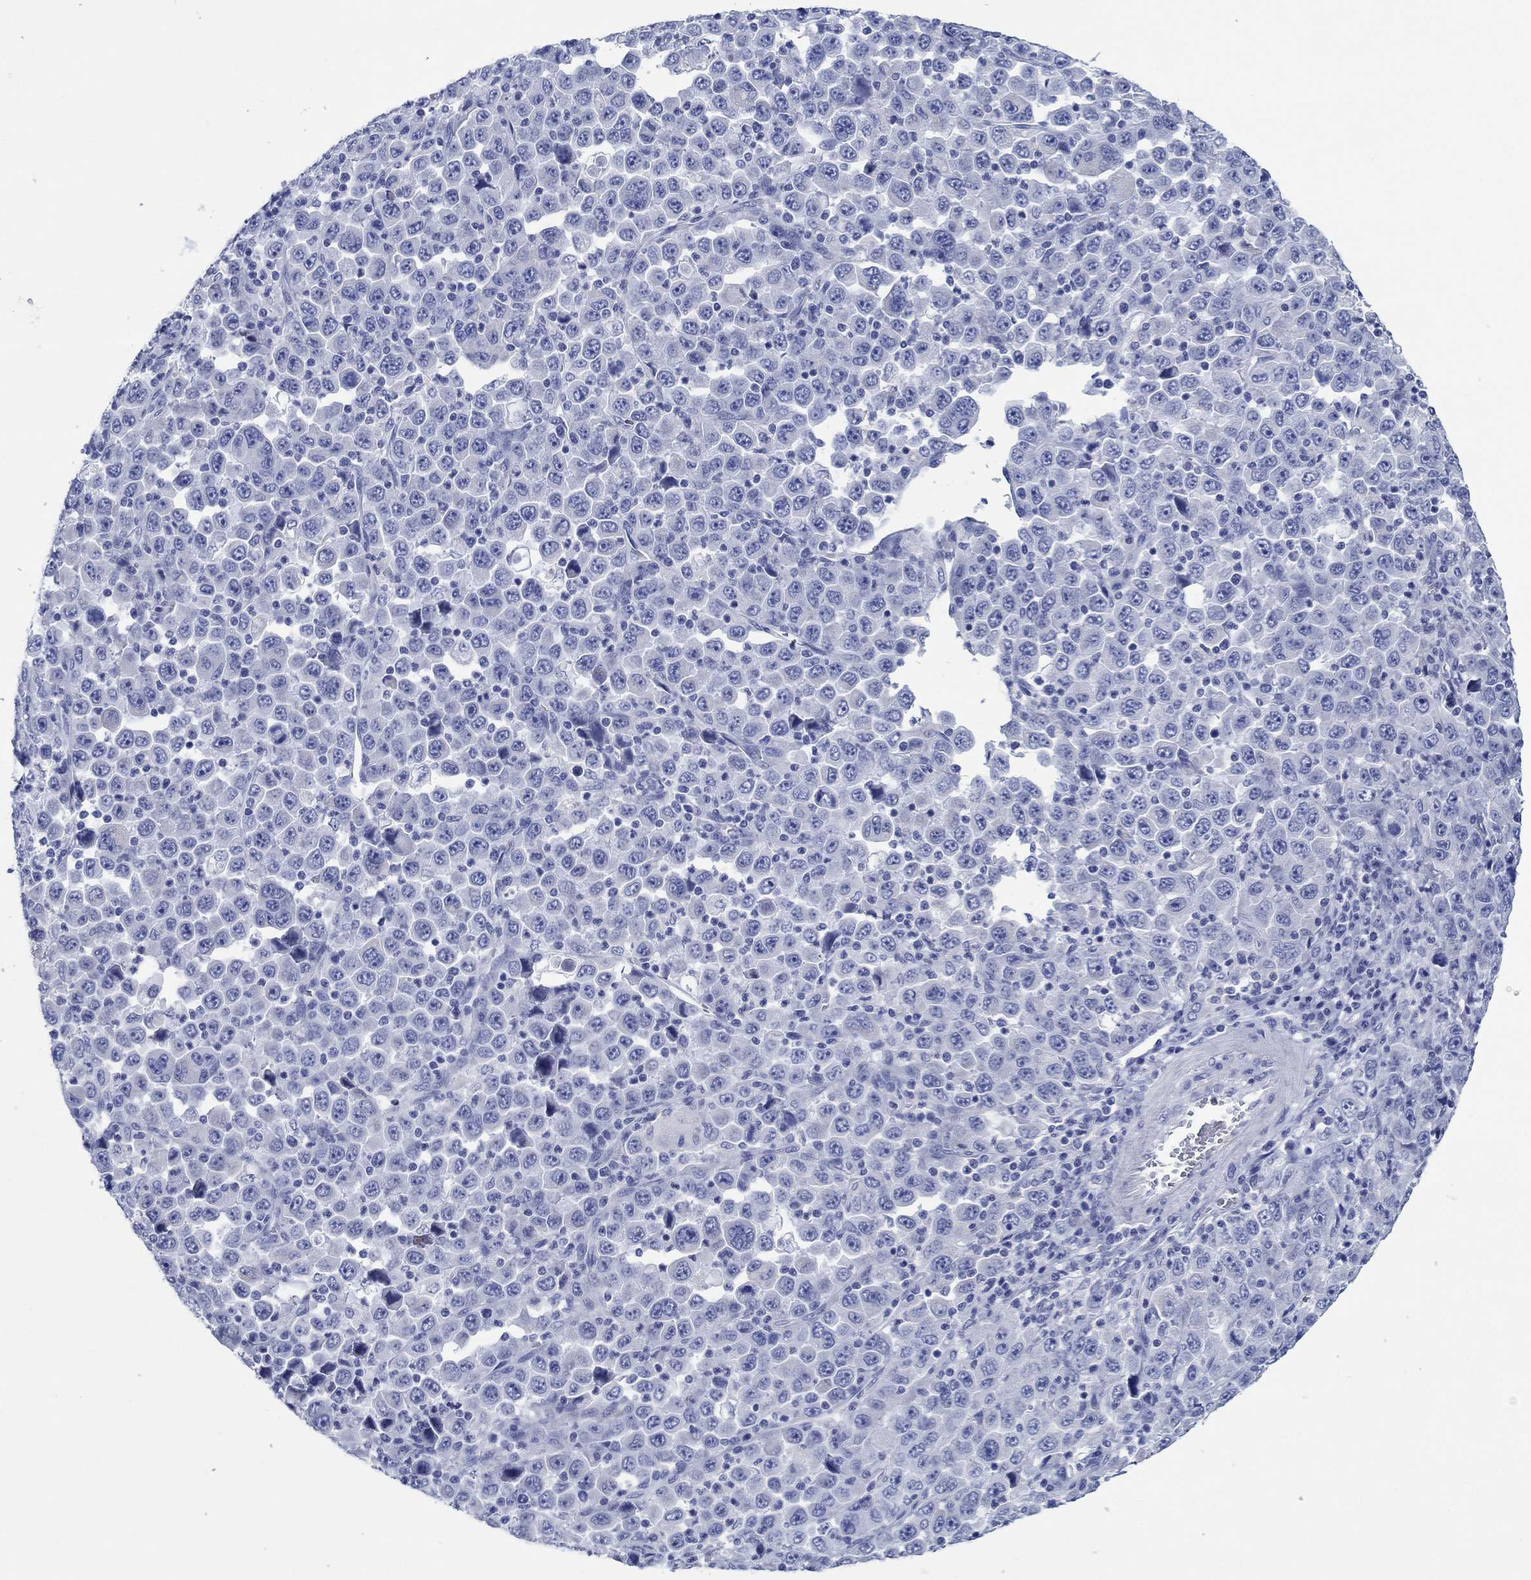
{"staining": {"intensity": "negative", "quantity": "none", "location": "none"}, "tissue": "stomach cancer", "cell_type": "Tumor cells", "image_type": "cancer", "snomed": [{"axis": "morphology", "description": "Normal tissue, NOS"}, {"axis": "morphology", "description": "Adenocarcinoma, NOS"}, {"axis": "topography", "description": "Stomach, upper"}, {"axis": "topography", "description": "Stomach"}], "caption": "The immunohistochemistry (IHC) photomicrograph has no significant positivity in tumor cells of stomach cancer tissue.", "gene": "HCRT", "patient": {"sex": "male", "age": 59}}